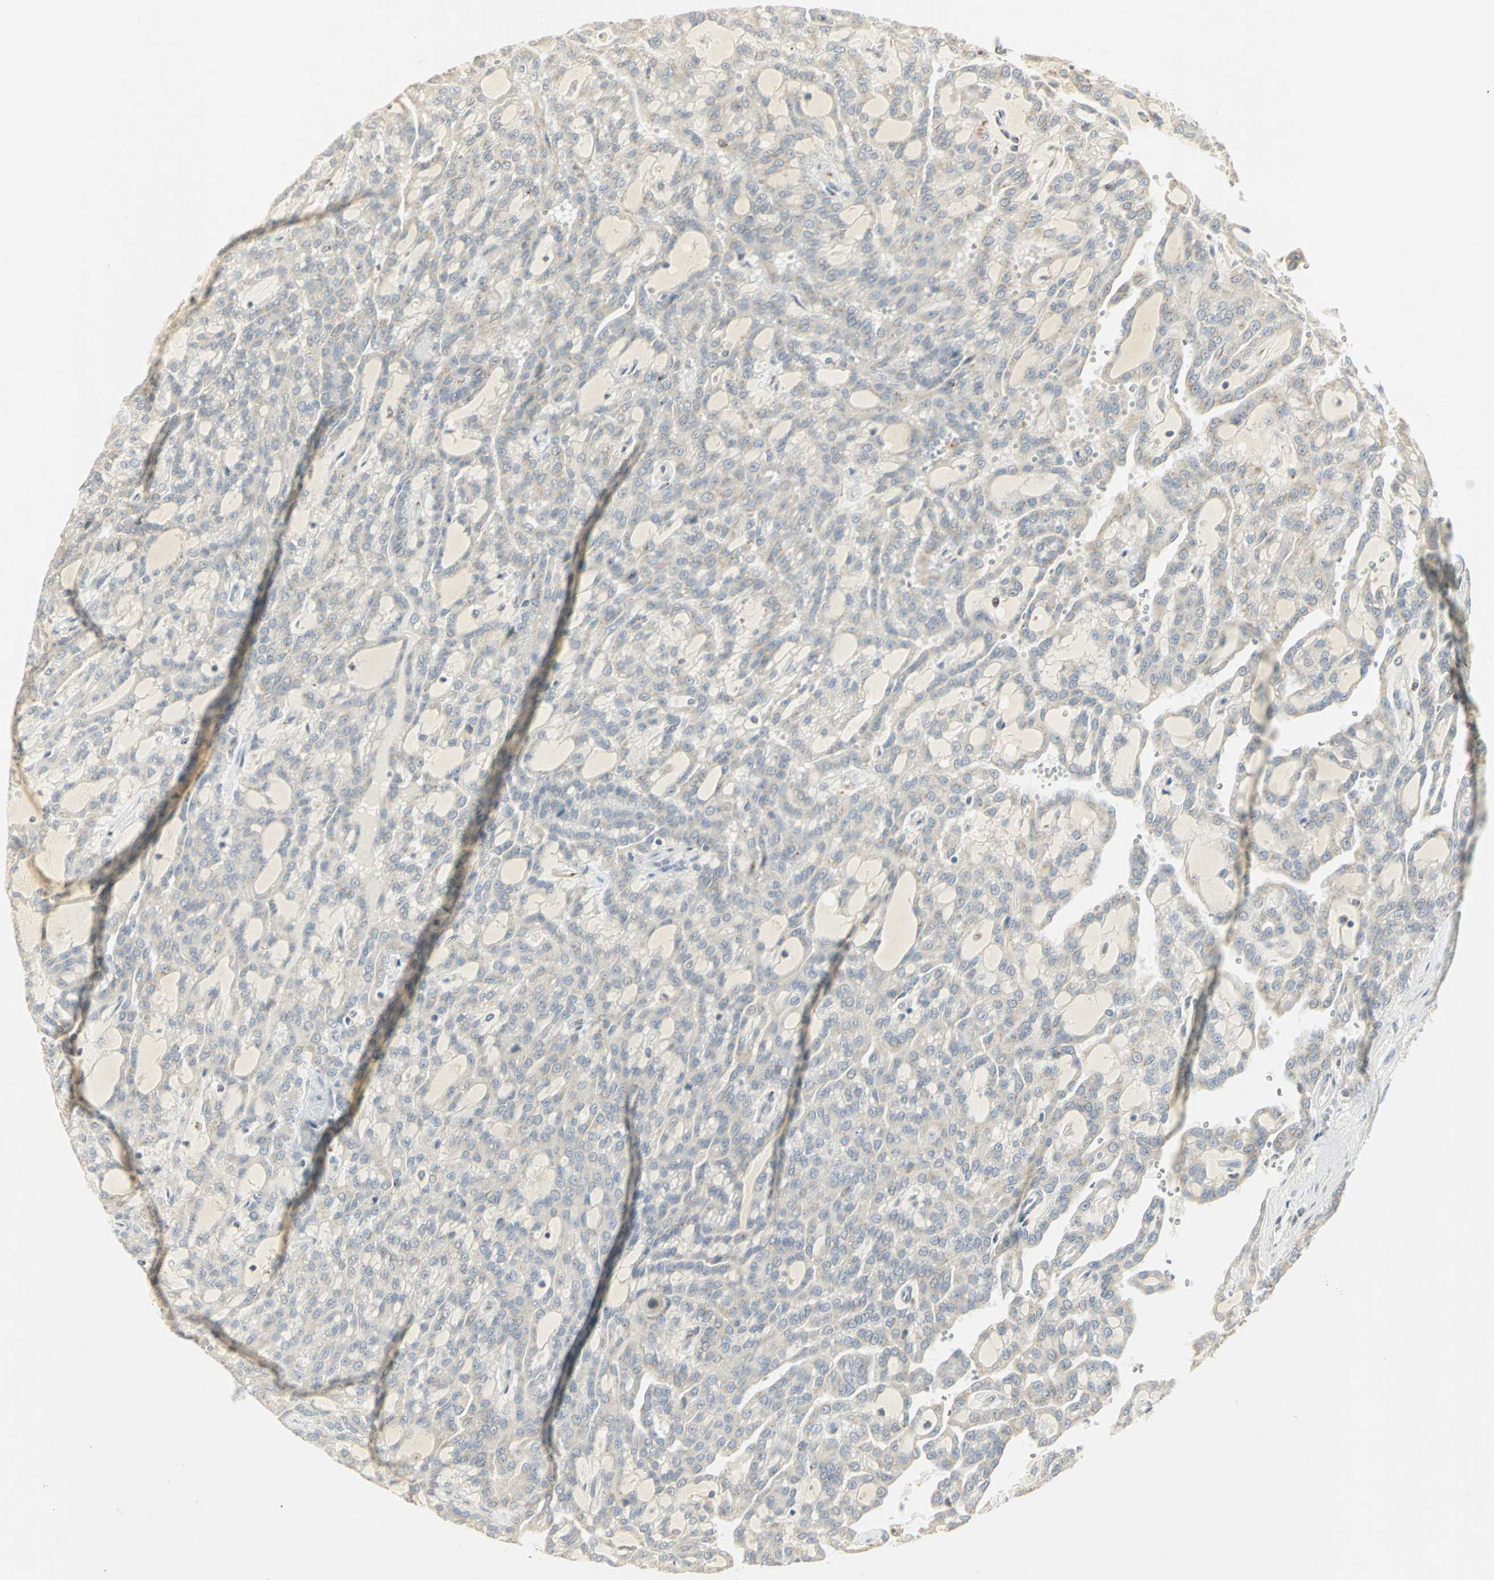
{"staining": {"intensity": "weak", "quantity": "25%-75%", "location": "cytoplasmic/membranous"}, "tissue": "renal cancer", "cell_type": "Tumor cells", "image_type": "cancer", "snomed": [{"axis": "morphology", "description": "Adenocarcinoma, NOS"}, {"axis": "topography", "description": "Kidney"}], "caption": "Immunohistochemistry image of neoplastic tissue: human renal cancer stained using immunohistochemistry reveals low levels of weak protein expression localized specifically in the cytoplasmic/membranous of tumor cells, appearing as a cytoplasmic/membranous brown color.", "gene": "TM9SF2", "patient": {"sex": "male", "age": 63}}